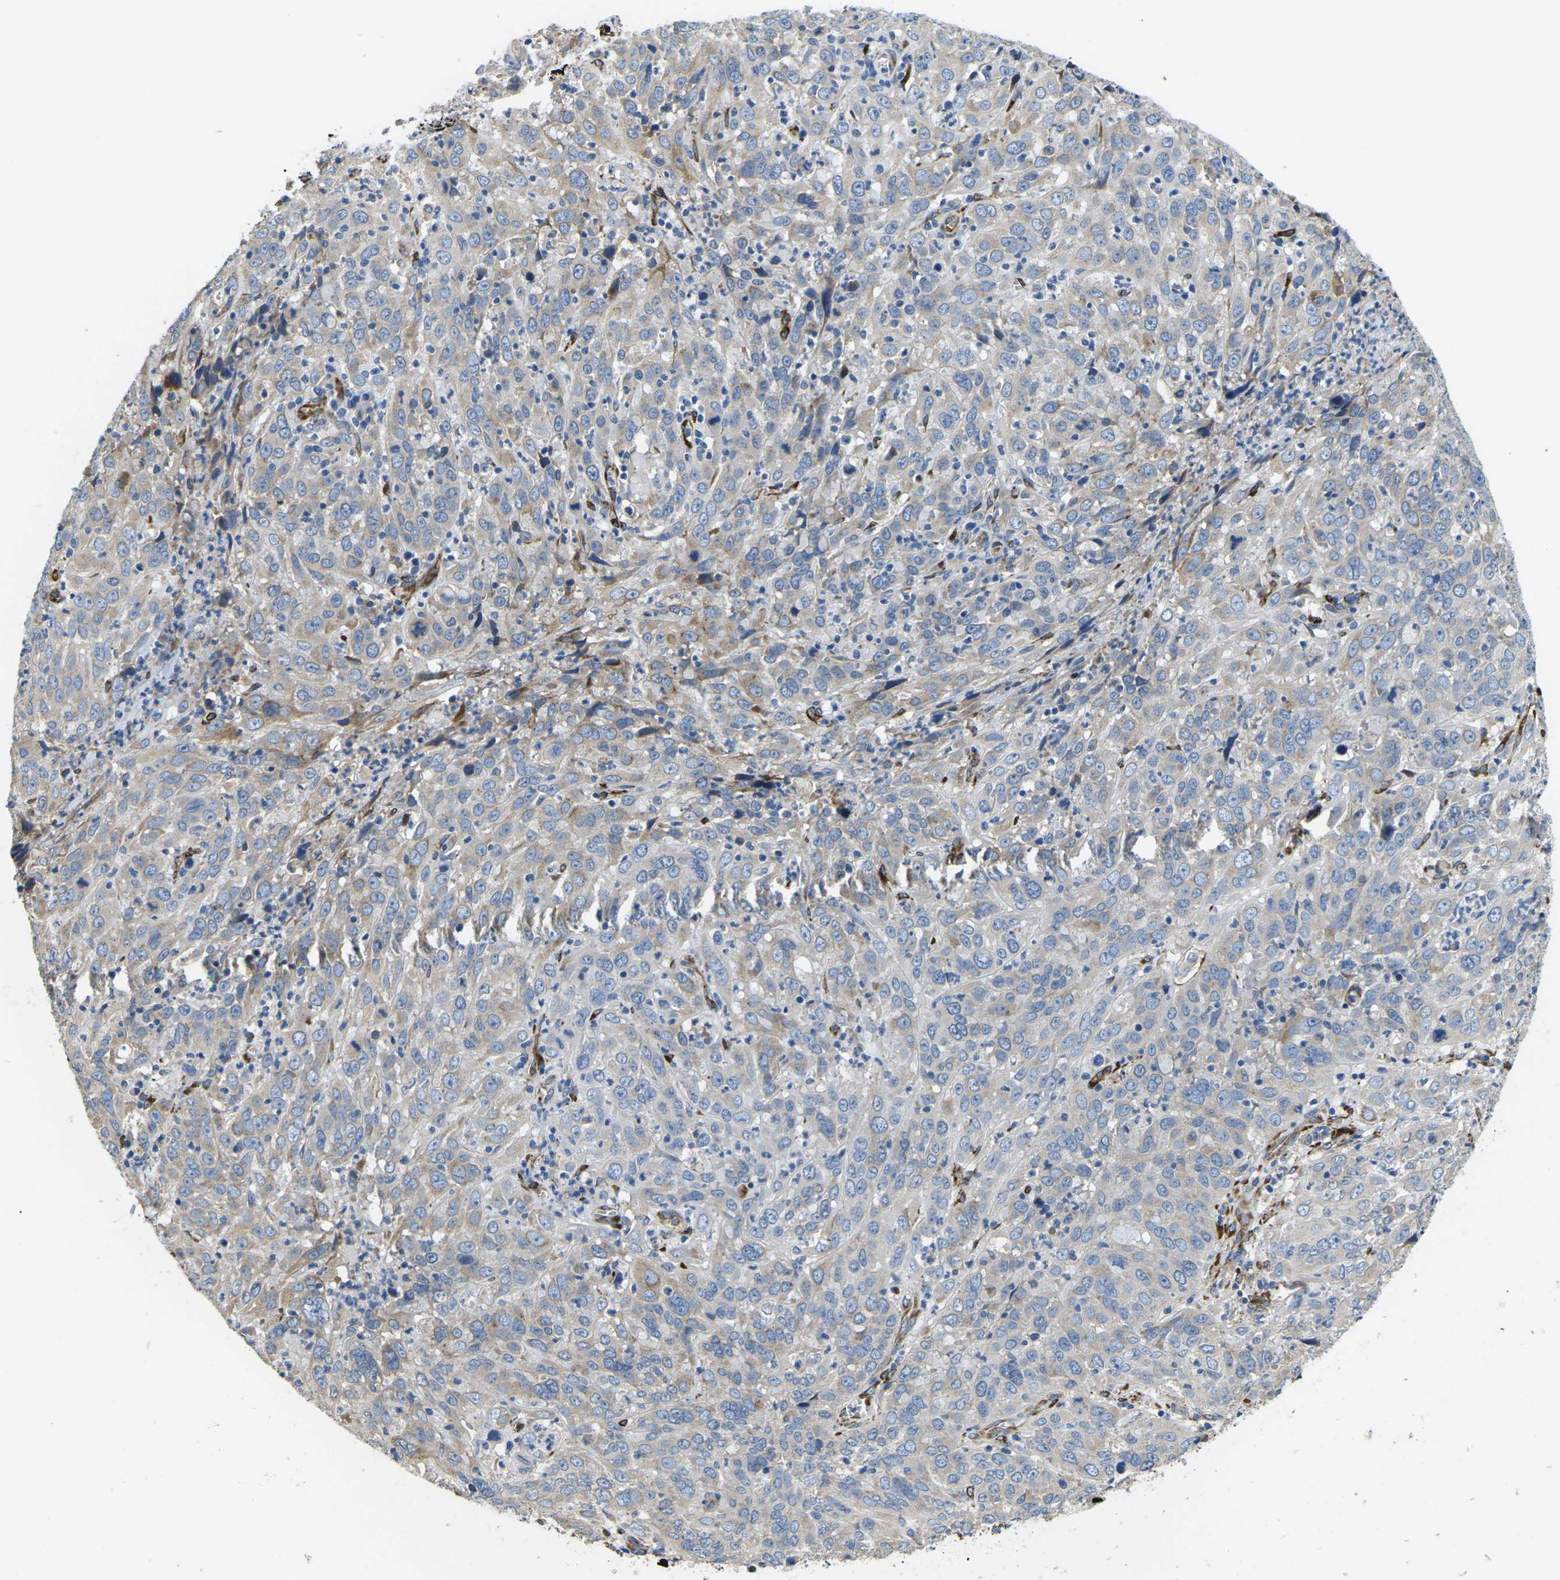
{"staining": {"intensity": "weak", "quantity": "<25%", "location": "cytoplasmic/membranous"}, "tissue": "cervical cancer", "cell_type": "Tumor cells", "image_type": "cancer", "snomed": [{"axis": "morphology", "description": "Squamous cell carcinoma, NOS"}, {"axis": "topography", "description": "Cervix"}], "caption": "The photomicrograph exhibits no significant positivity in tumor cells of cervical cancer (squamous cell carcinoma).", "gene": "PDZD8", "patient": {"sex": "female", "age": 32}}